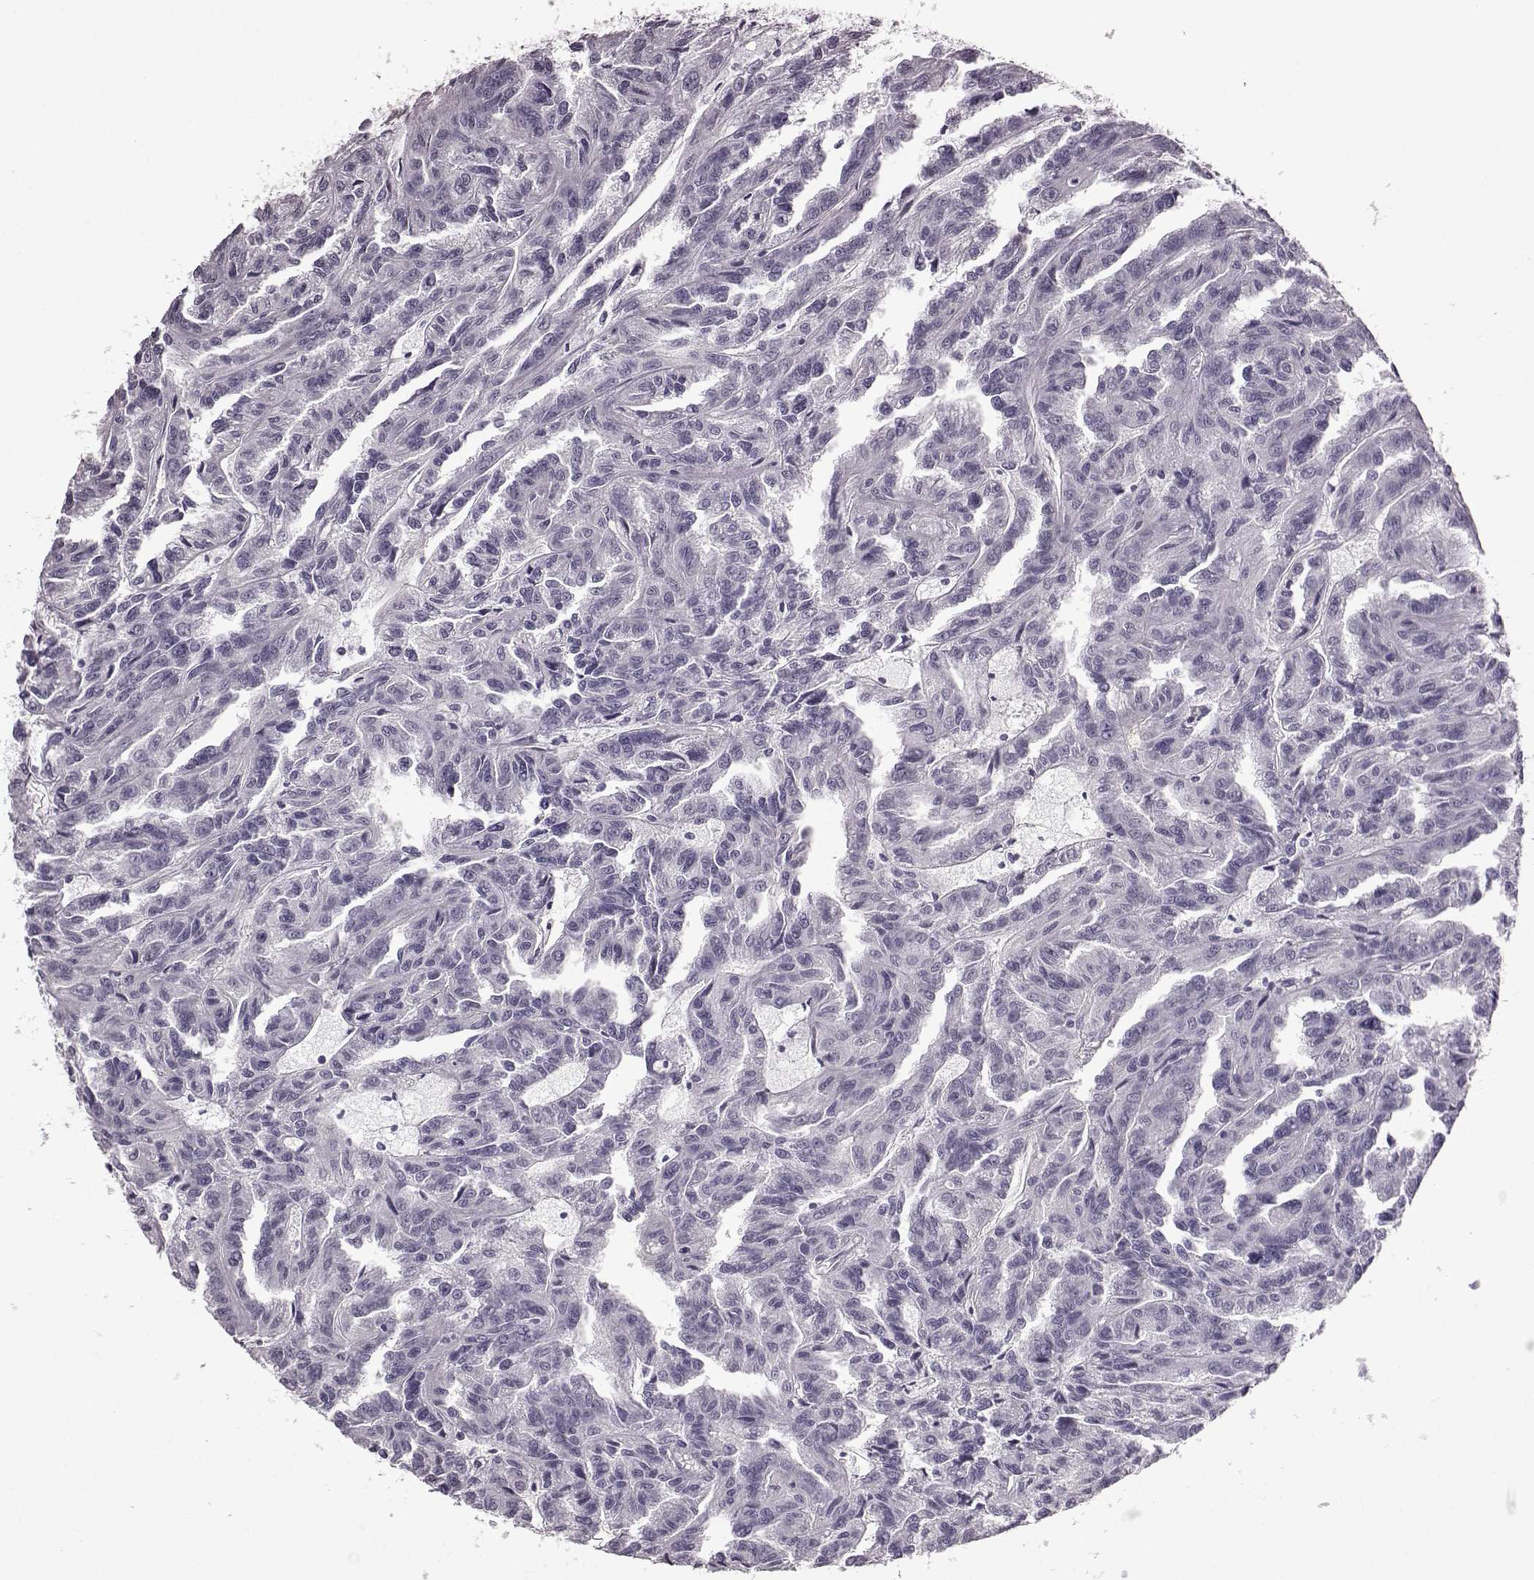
{"staining": {"intensity": "negative", "quantity": "none", "location": "none"}, "tissue": "renal cancer", "cell_type": "Tumor cells", "image_type": "cancer", "snomed": [{"axis": "morphology", "description": "Adenocarcinoma, NOS"}, {"axis": "topography", "description": "Kidney"}], "caption": "Immunohistochemical staining of human adenocarcinoma (renal) shows no significant staining in tumor cells.", "gene": "AIPL1", "patient": {"sex": "male", "age": 79}}